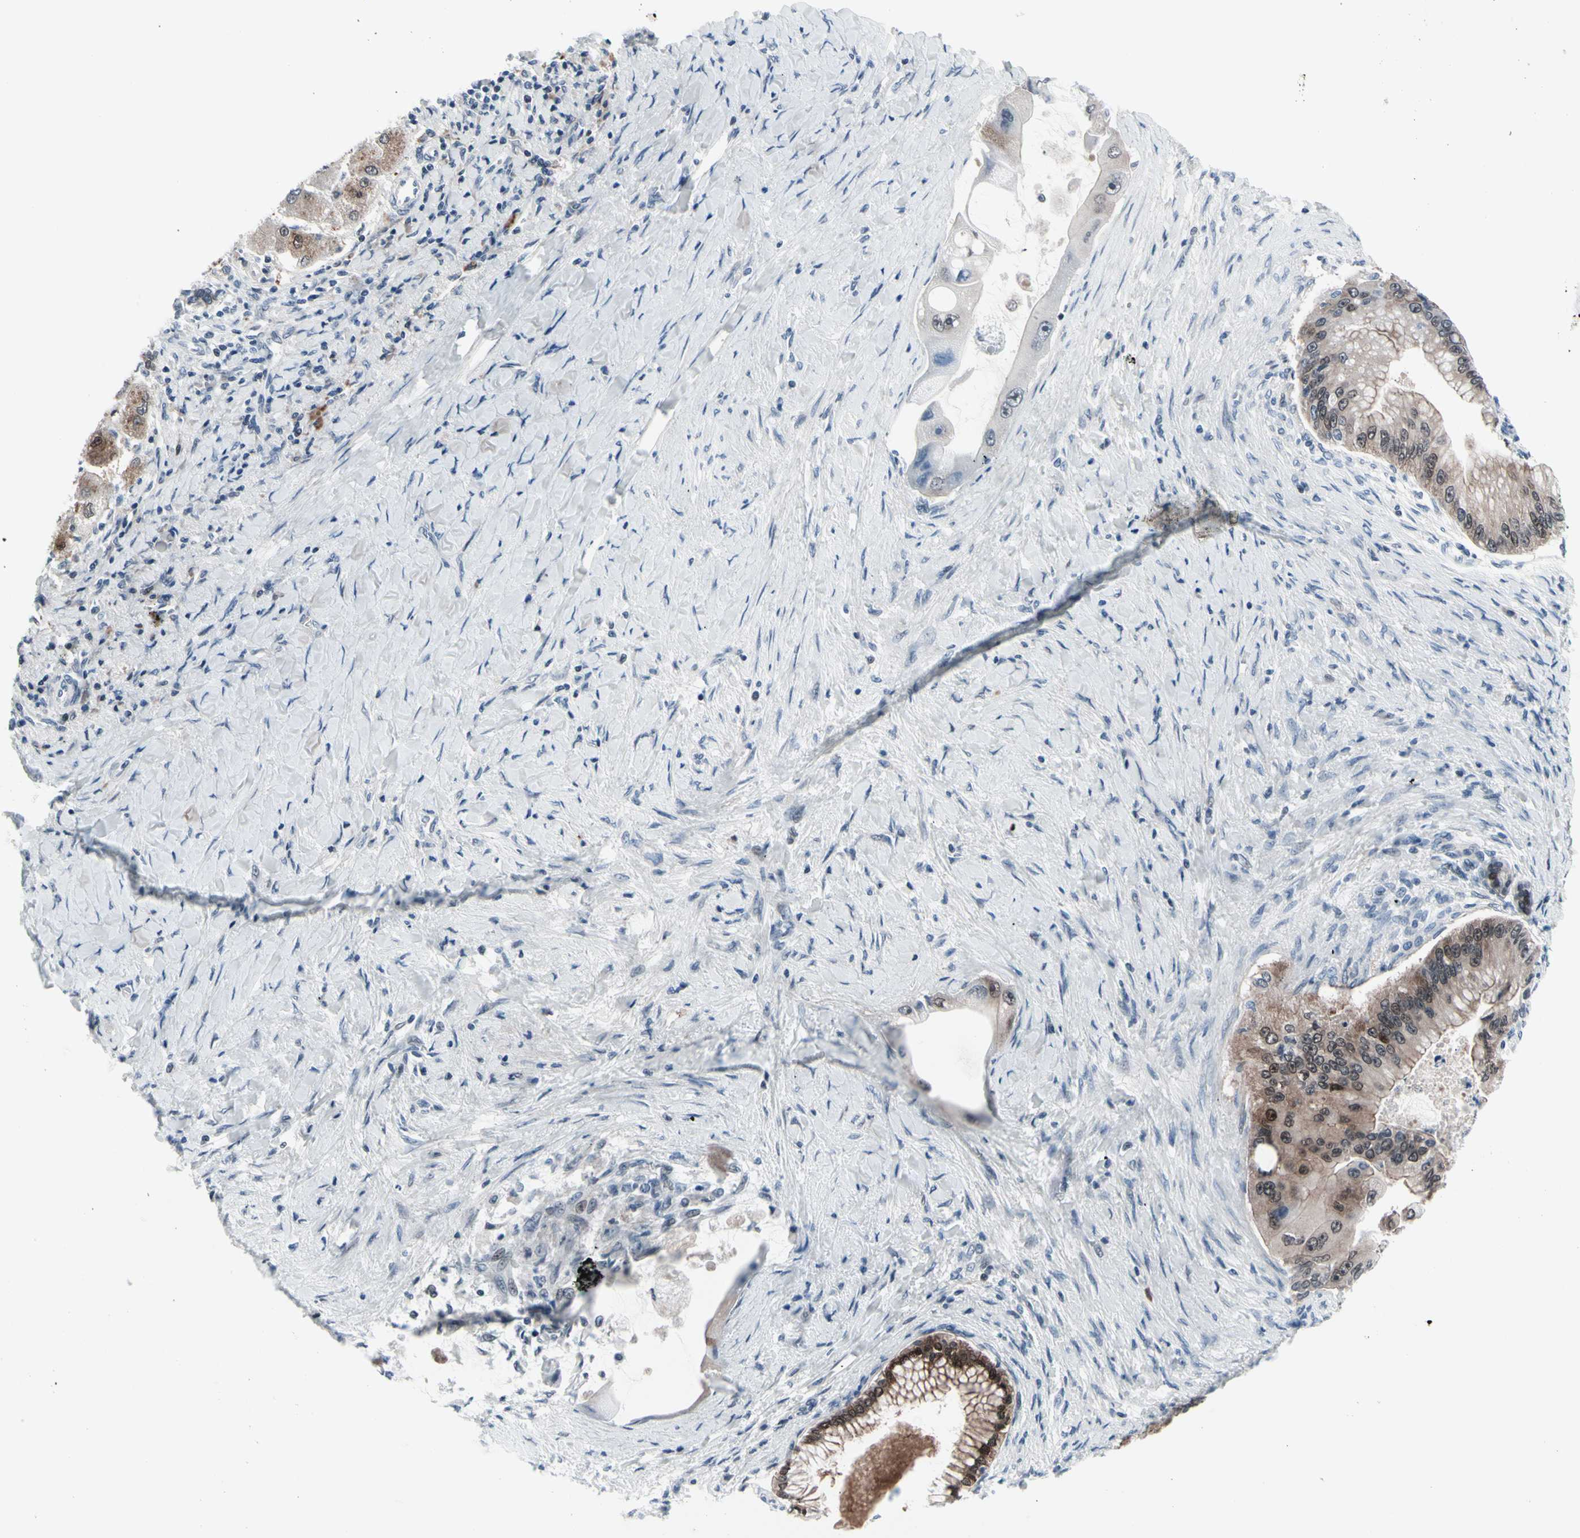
{"staining": {"intensity": "moderate", "quantity": "25%-75%", "location": "cytoplasmic/membranous,nuclear"}, "tissue": "liver cancer", "cell_type": "Tumor cells", "image_type": "cancer", "snomed": [{"axis": "morphology", "description": "Normal tissue, NOS"}, {"axis": "morphology", "description": "Cholangiocarcinoma"}, {"axis": "topography", "description": "Liver"}, {"axis": "topography", "description": "Peripheral nerve tissue"}], "caption": "High-power microscopy captured an immunohistochemistry (IHC) photomicrograph of liver cancer (cholangiocarcinoma), revealing moderate cytoplasmic/membranous and nuclear staining in about 25%-75% of tumor cells. (brown staining indicates protein expression, while blue staining denotes nuclei).", "gene": "TXN", "patient": {"sex": "male", "age": 50}}